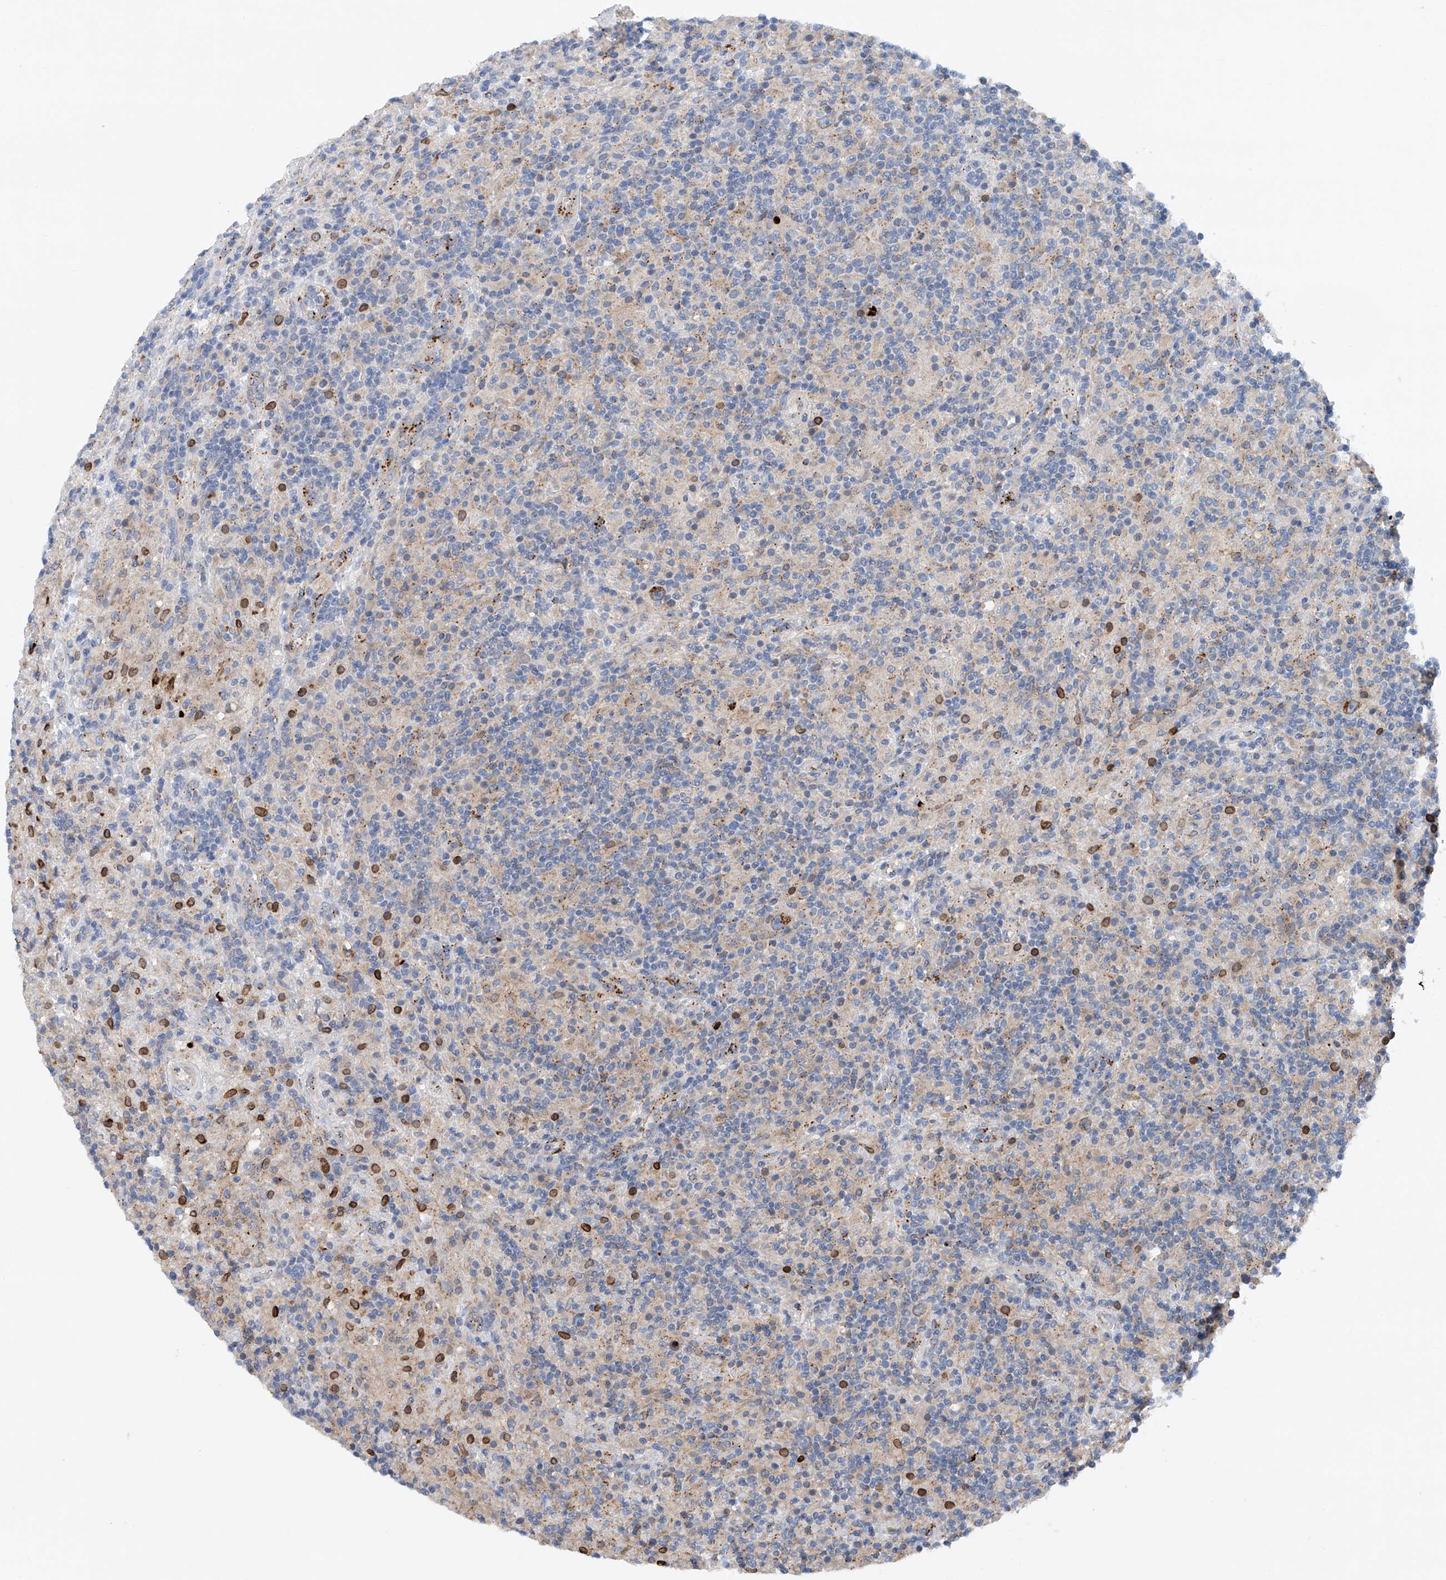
{"staining": {"intensity": "weak", "quantity": "<25%", "location": "cytoplasmic/membranous"}, "tissue": "lymphoma", "cell_type": "Tumor cells", "image_type": "cancer", "snomed": [{"axis": "morphology", "description": "Hodgkin's disease, NOS"}, {"axis": "topography", "description": "Lymph node"}], "caption": "This is an immunohistochemistry image of human lymphoma. There is no staining in tumor cells.", "gene": "CEP85L", "patient": {"sex": "male", "age": 70}}